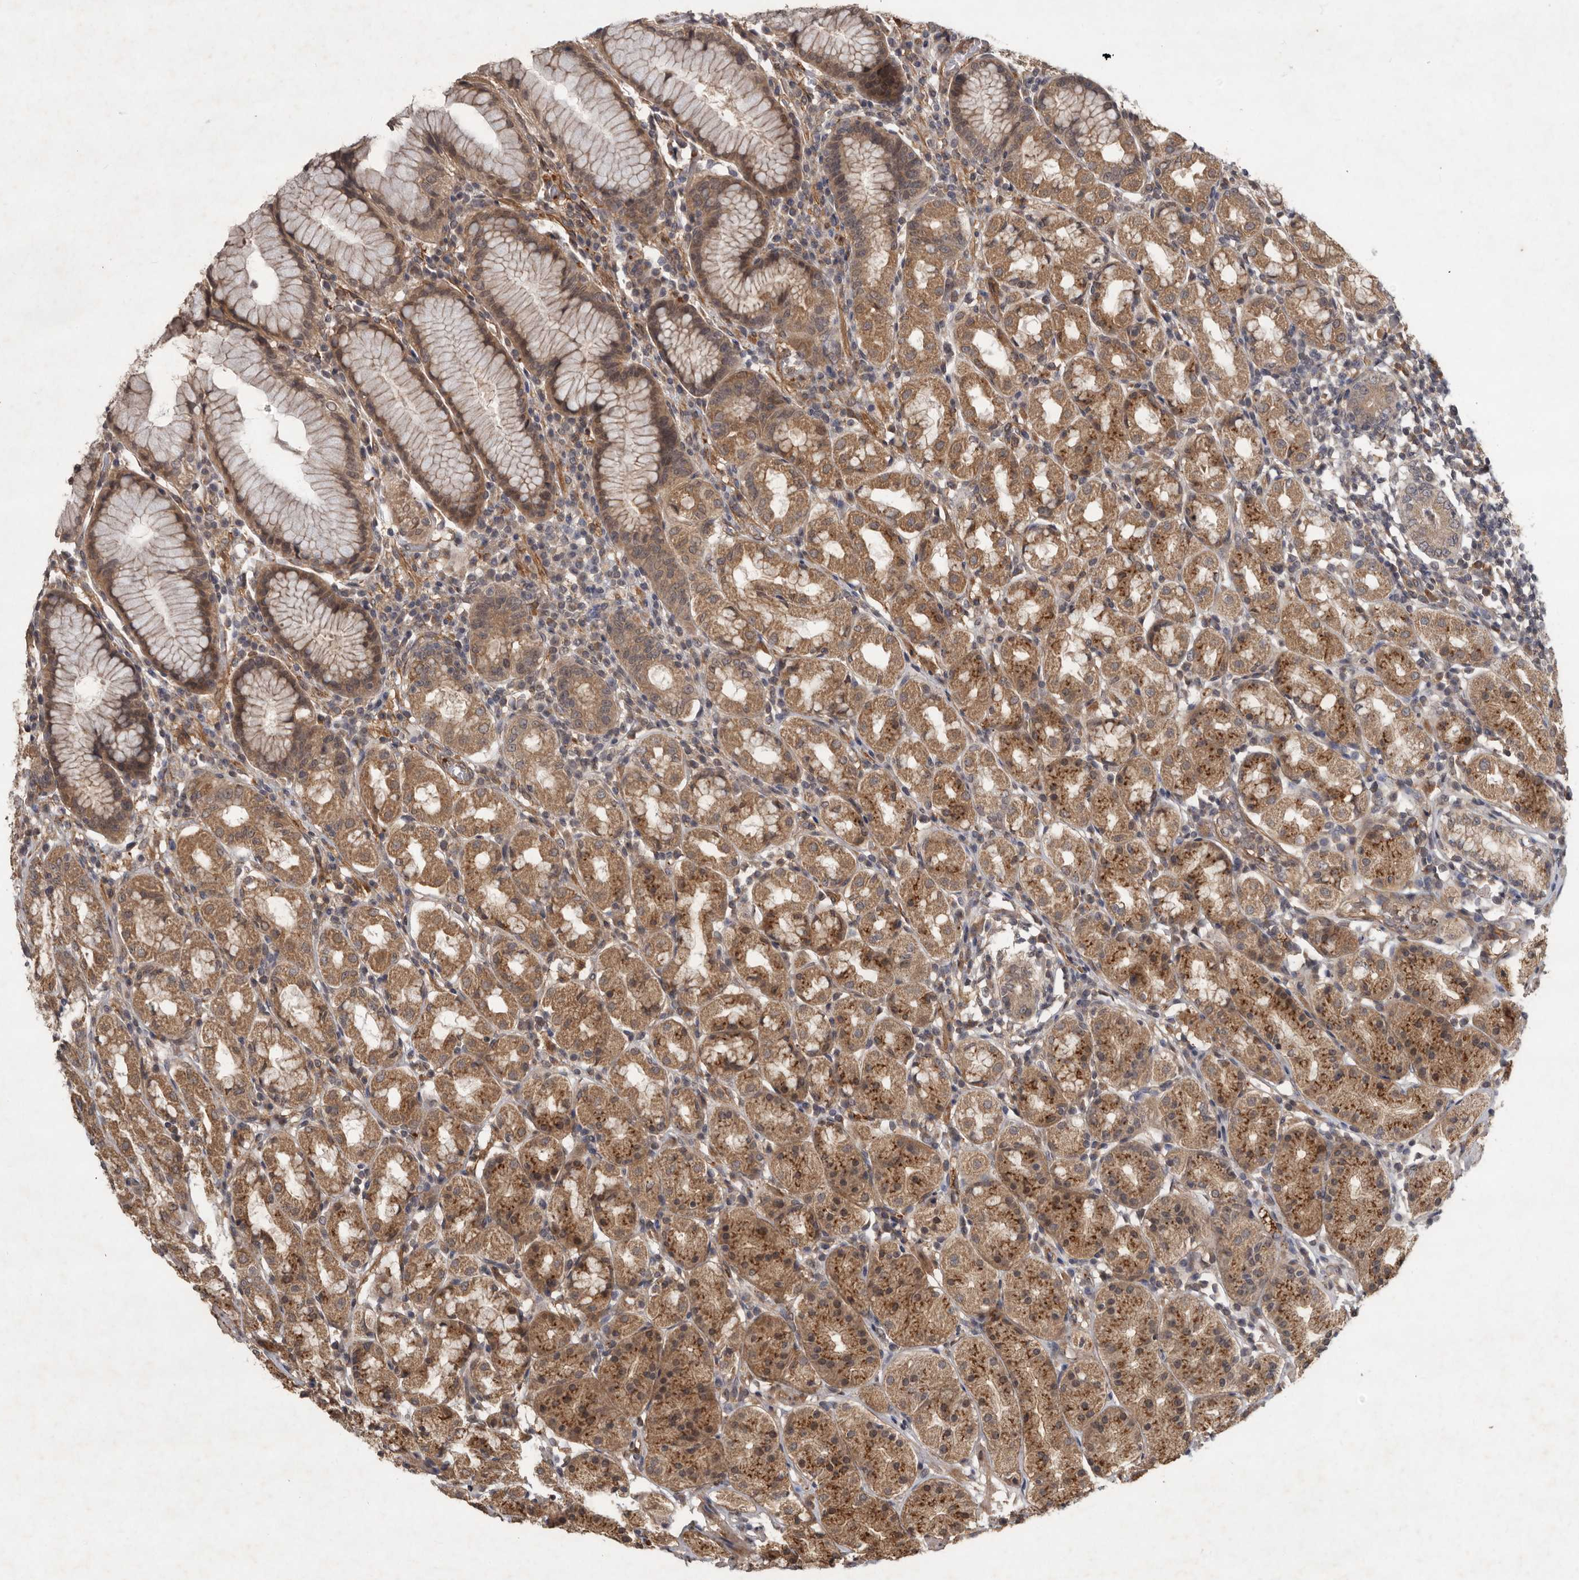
{"staining": {"intensity": "strong", "quantity": "25%-75%", "location": "cytoplasmic/membranous"}, "tissue": "stomach", "cell_type": "Glandular cells", "image_type": "normal", "snomed": [{"axis": "morphology", "description": "Normal tissue, NOS"}, {"axis": "topography", "description": "Stomach, lower"}], "caption": "Protein expression analysis of unremarkable human stomach reveals strong cytoplasmic/membranous positivity in approximately 25%-75% of glandular cells.", "gene": "DNAJC28", "patient": {"sex": "female", "age": 56}}